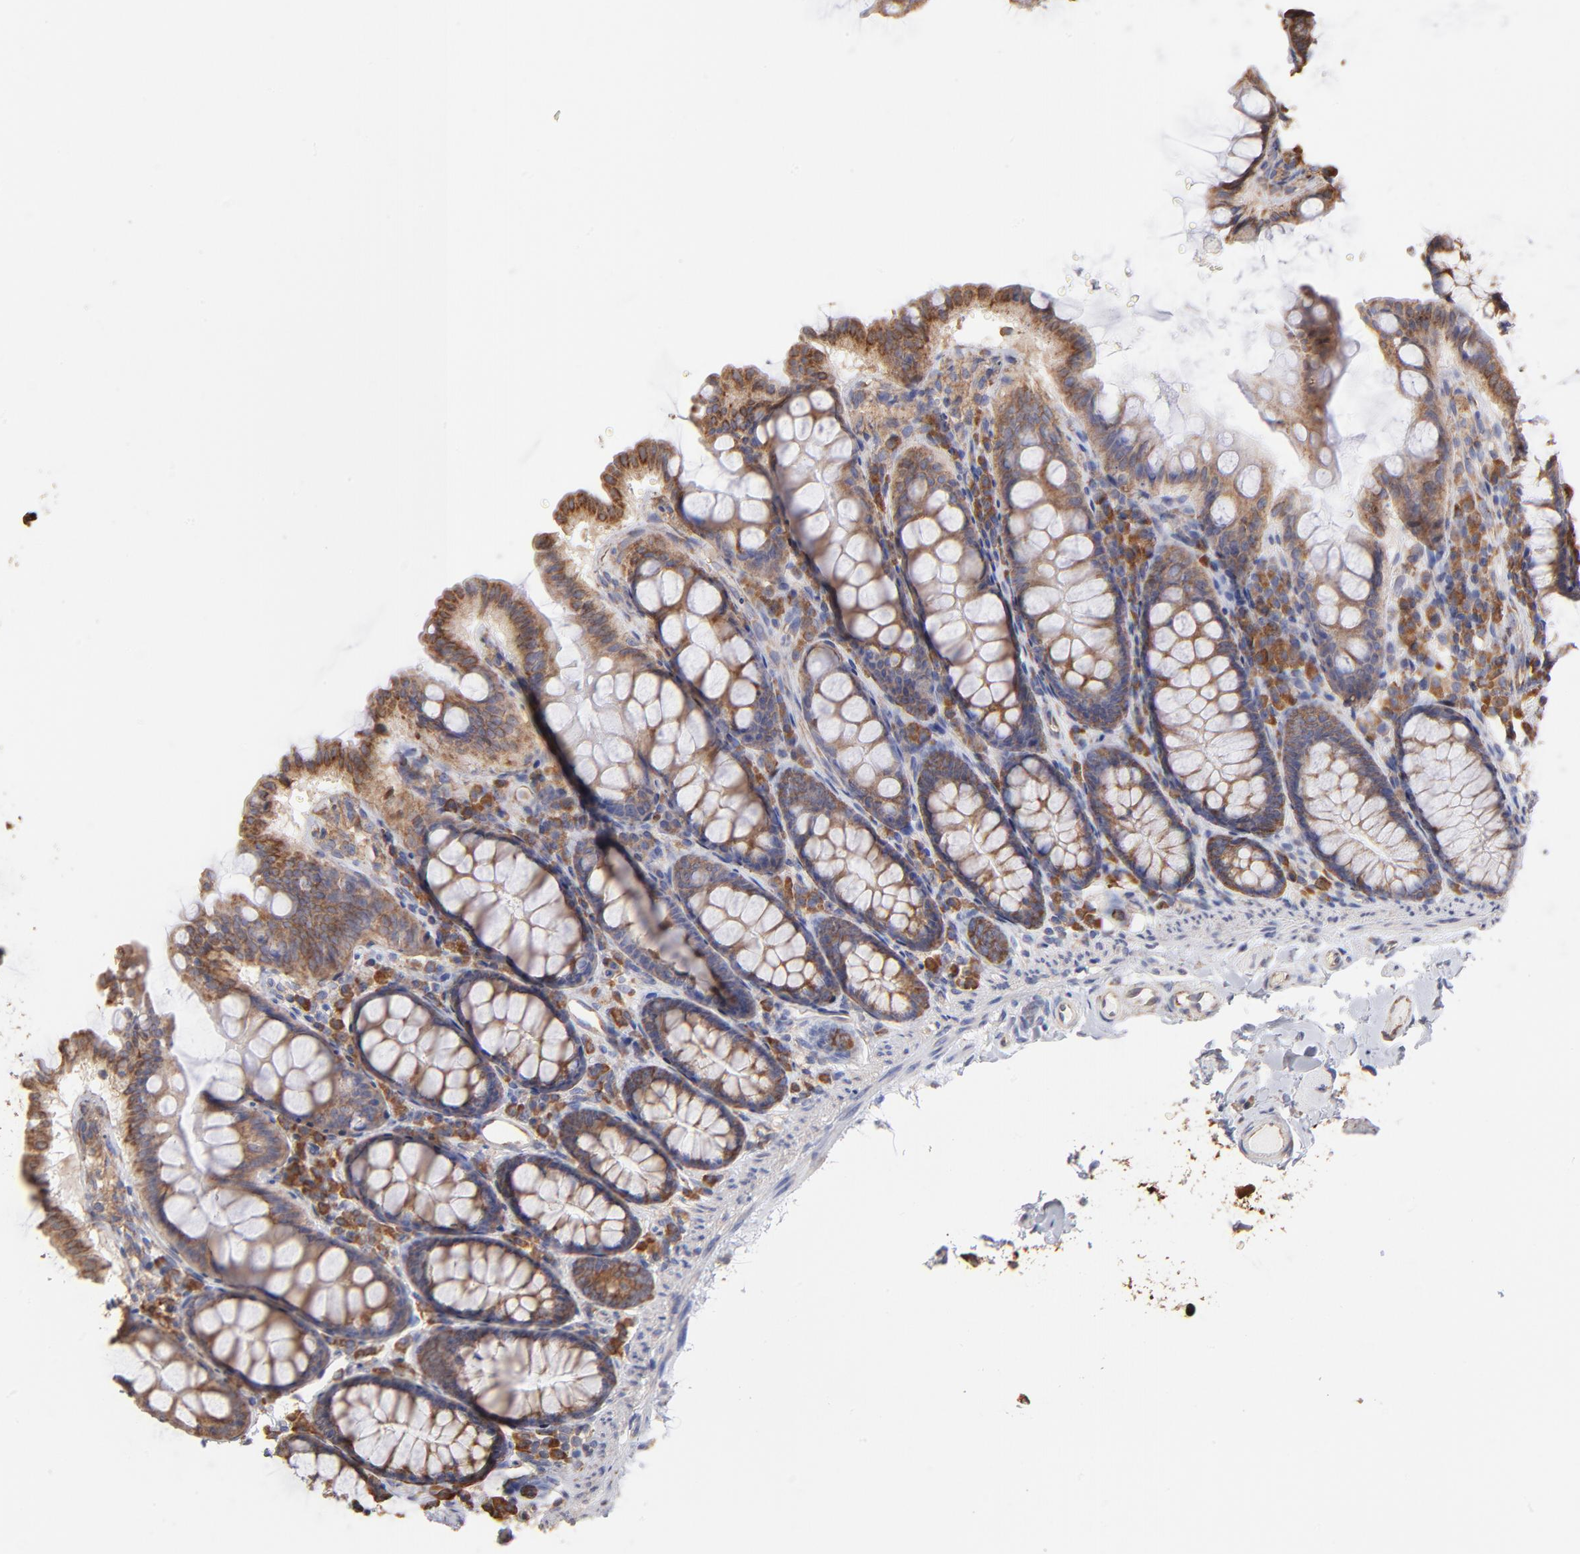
{"staining": {"intensity": "weak", "quantity": ">75%", "location": "cytoplasmic/membranous"}, "tissue": "colon", "cell_type": "Endothelial cells", "image_type": "normal", "snomed": [{"axis": "morphology", "description": "Normal tissue, NOS"}, {"axis": "topography", "description": "Colon"}], "caption": "Immunohistochemistry (IHC) histopathology image of normal human colon stained for a protein (brown), which shows low levels of weak cytoplasmic/membranous staining in about >75% of endothelial cells.", "gene": "RPL9", "patient": {"sex": "female", "age": 61}}